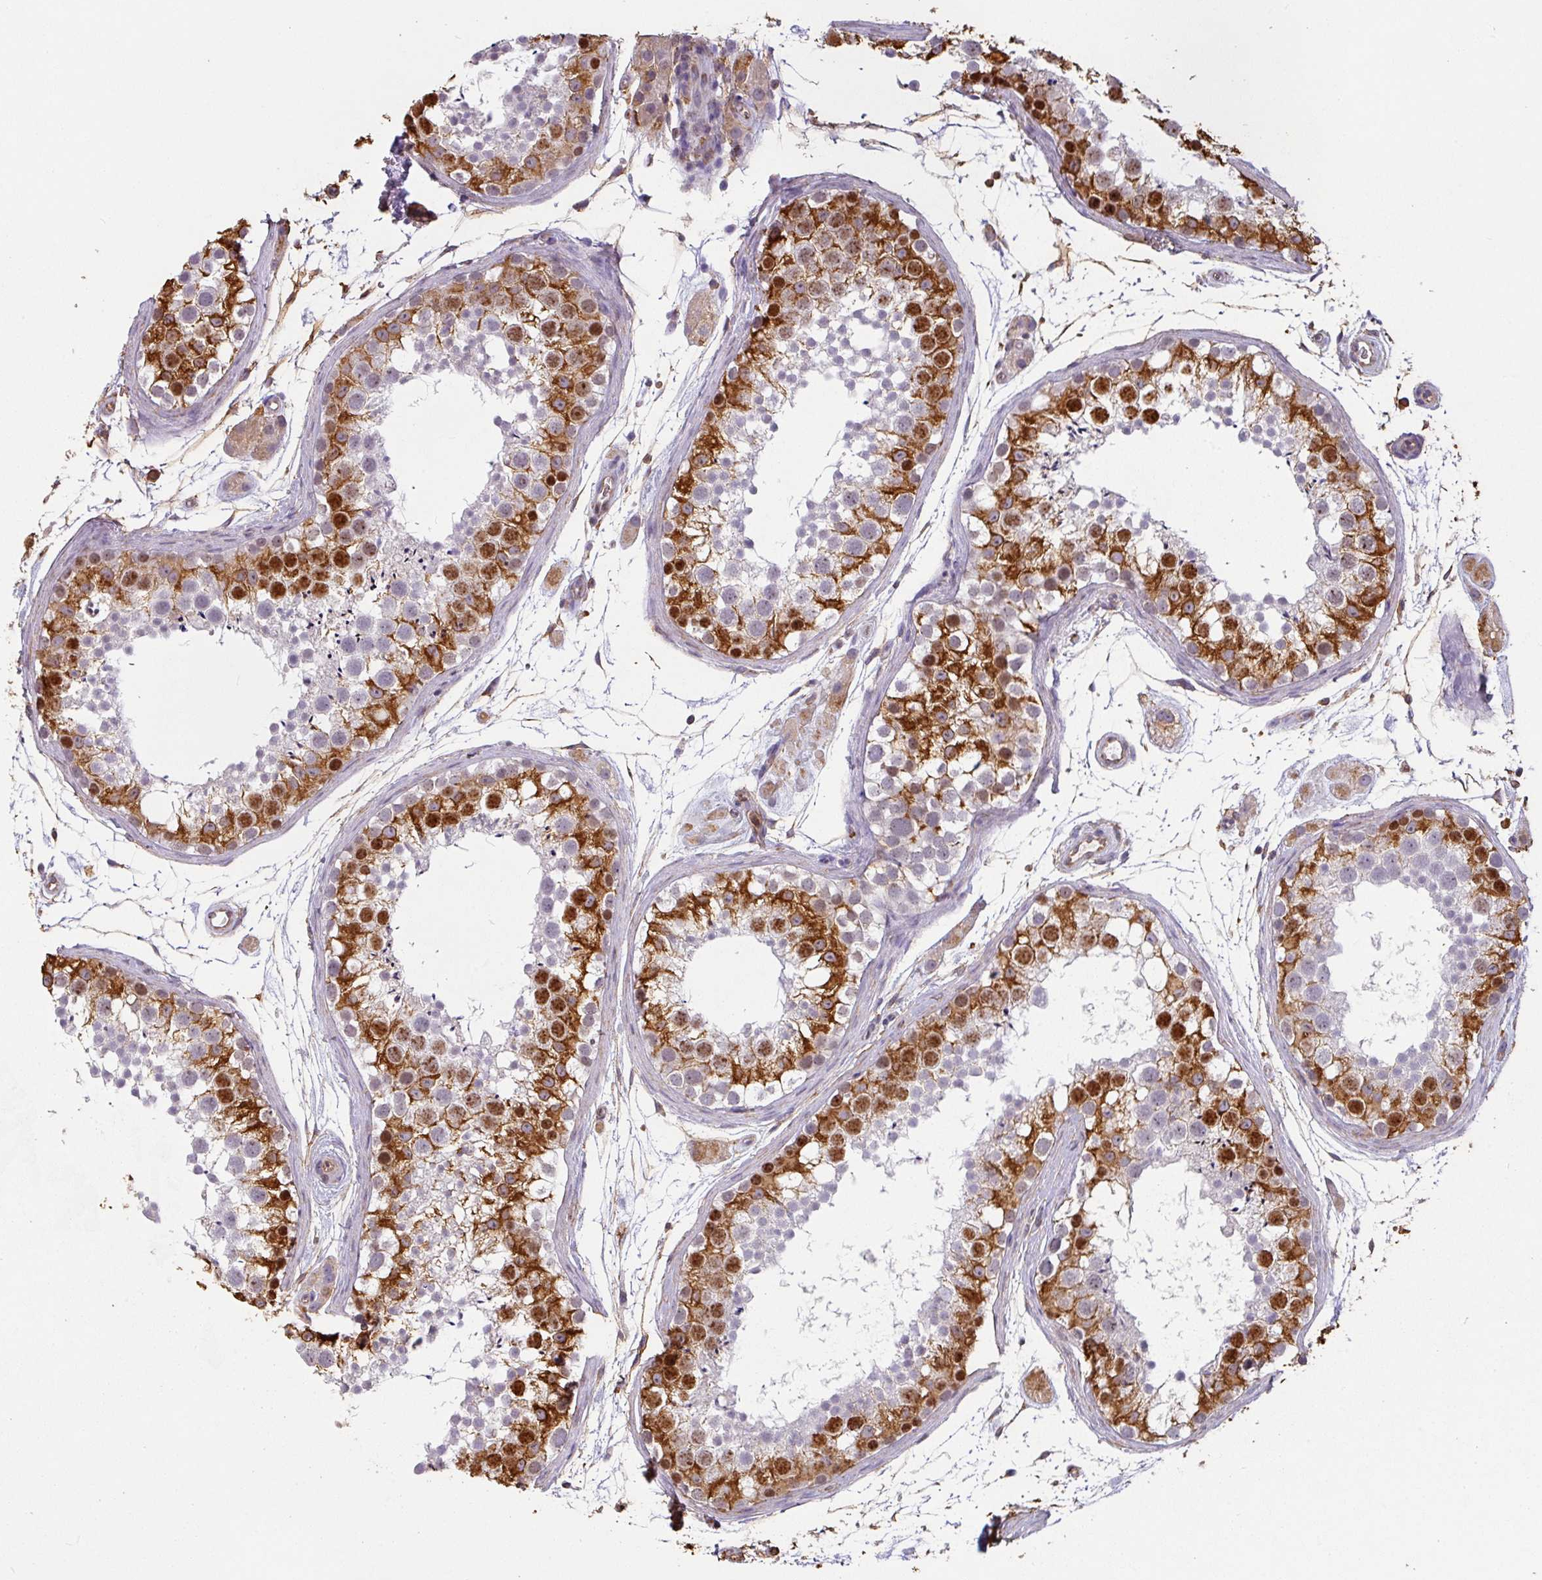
{"staining": {"intensity": "strong", "quantity": "25%-75%", "location": "cytoplasmic/membranous,nuclear"}, "tissue": "testis", "cell_type": "Cells in seminiferous ducts", "image_type": "normal", "snomed": [{"axis": "morphology", "description": "Normal tissue, NOS"}, {"axis": "topography", "description": "Testis"}], "caption": "The photomicrograph displays a brown stain indicating the presence of a protein in the cytoplasmic/membranous,nuclear of cells in seminiferous ducts in testis. The staining is performed using DAB (3,3'-diaminobenzidine) brown chromogen to label protein expression. The nuclei are counter-stained blue using hematoxylin.", "gene": "ZNF280C", "patient": {"sex": "male", "age": 41}}